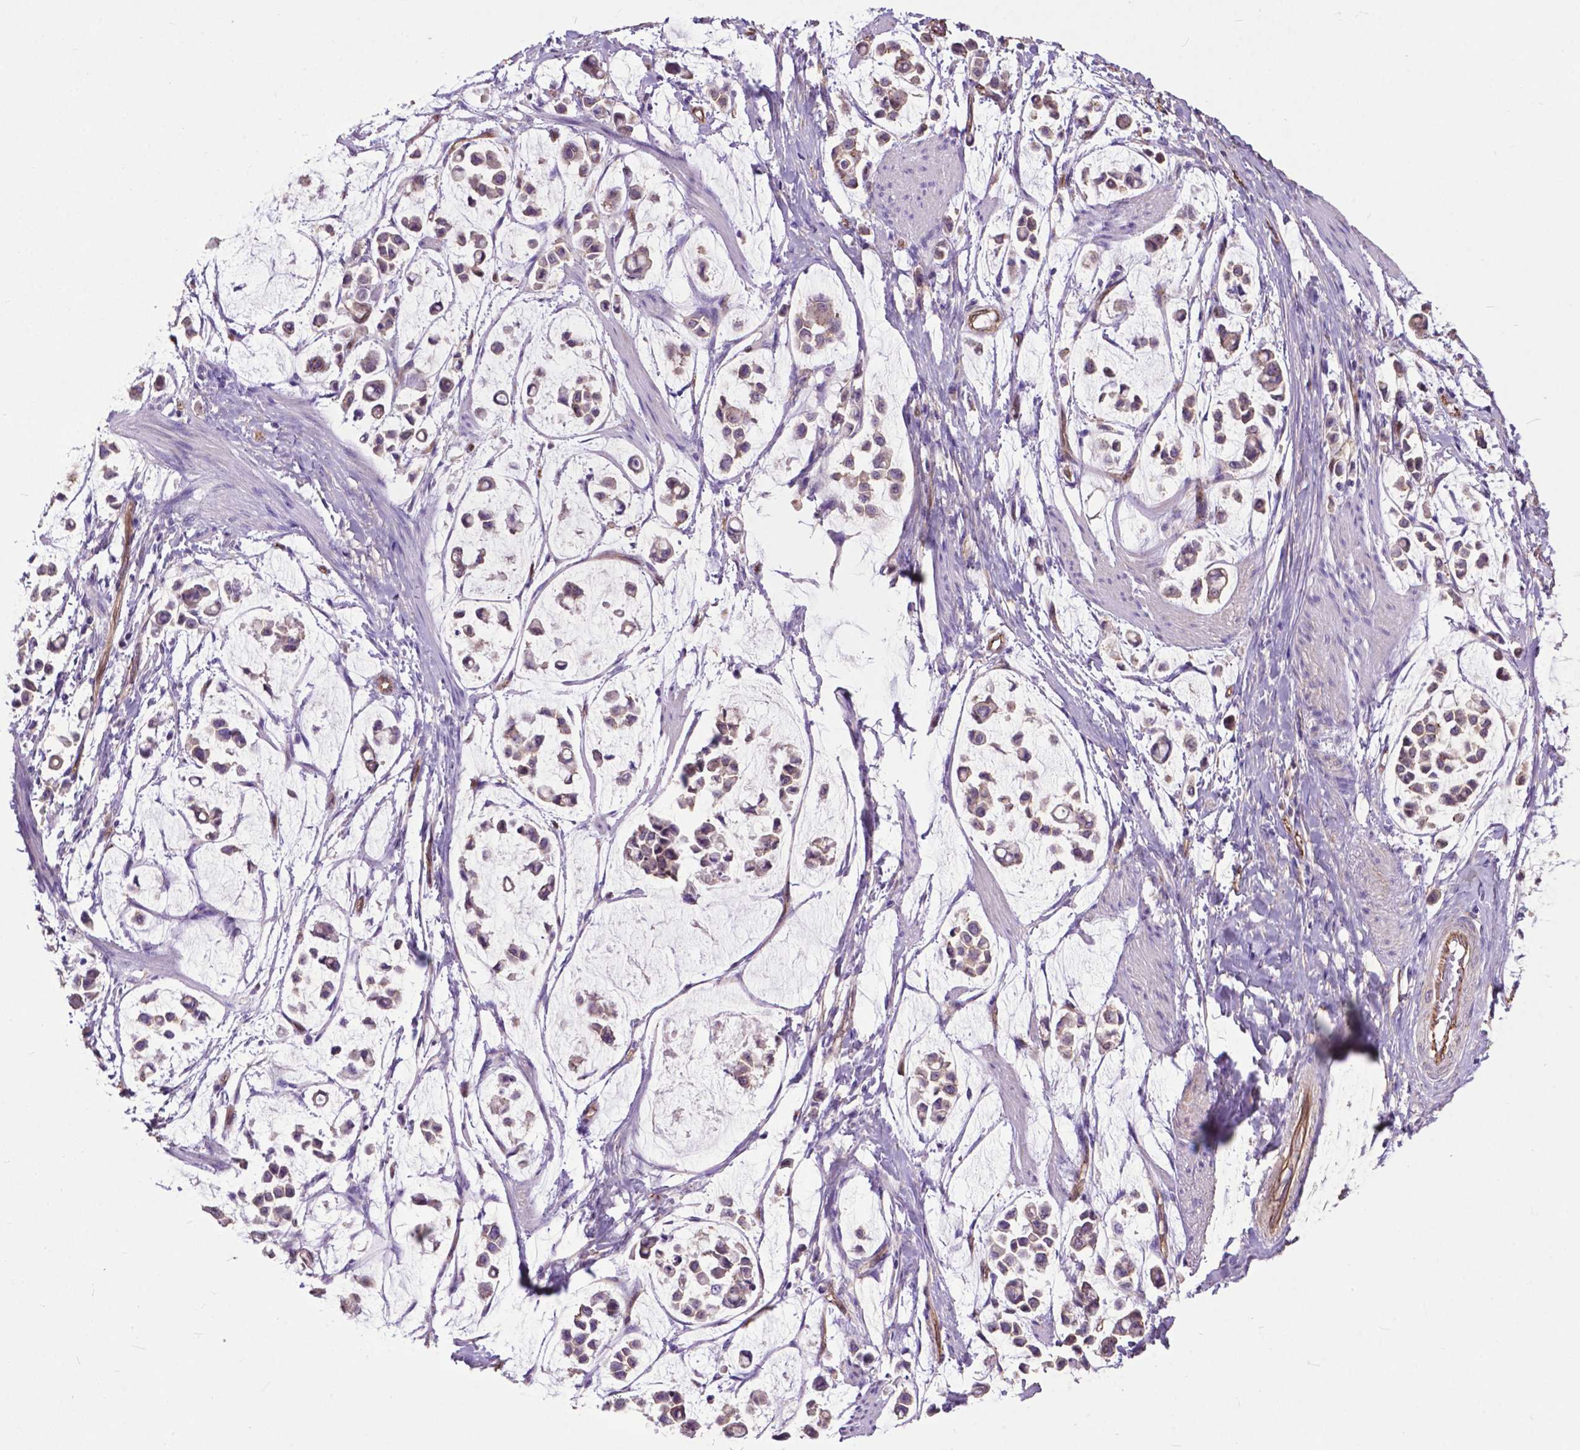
{"staining": {"intensity": "weak", "quantity": "<25%", "location": "cytoplasmic/membranous"}, "tissue": "stomach cancer", "cell_type": "Tumor cells", "image_type": "cancer", "snomed": [{"axis": "morphology", "description": "Adenocarcinoma, NOS"}, {"axis": "topography", "description": "Stomach"}], "caption": "High magnification brightfield microscopy of adenocarcinoma (stomach) stained with DAB (3,3'-diaminobenzidine) (brown) and counterstained with hematoxylin (blue): tumor cells show no significant positivity.", "gene": "PDLIM1", "patient": {"sex": "male", "age": 82}}